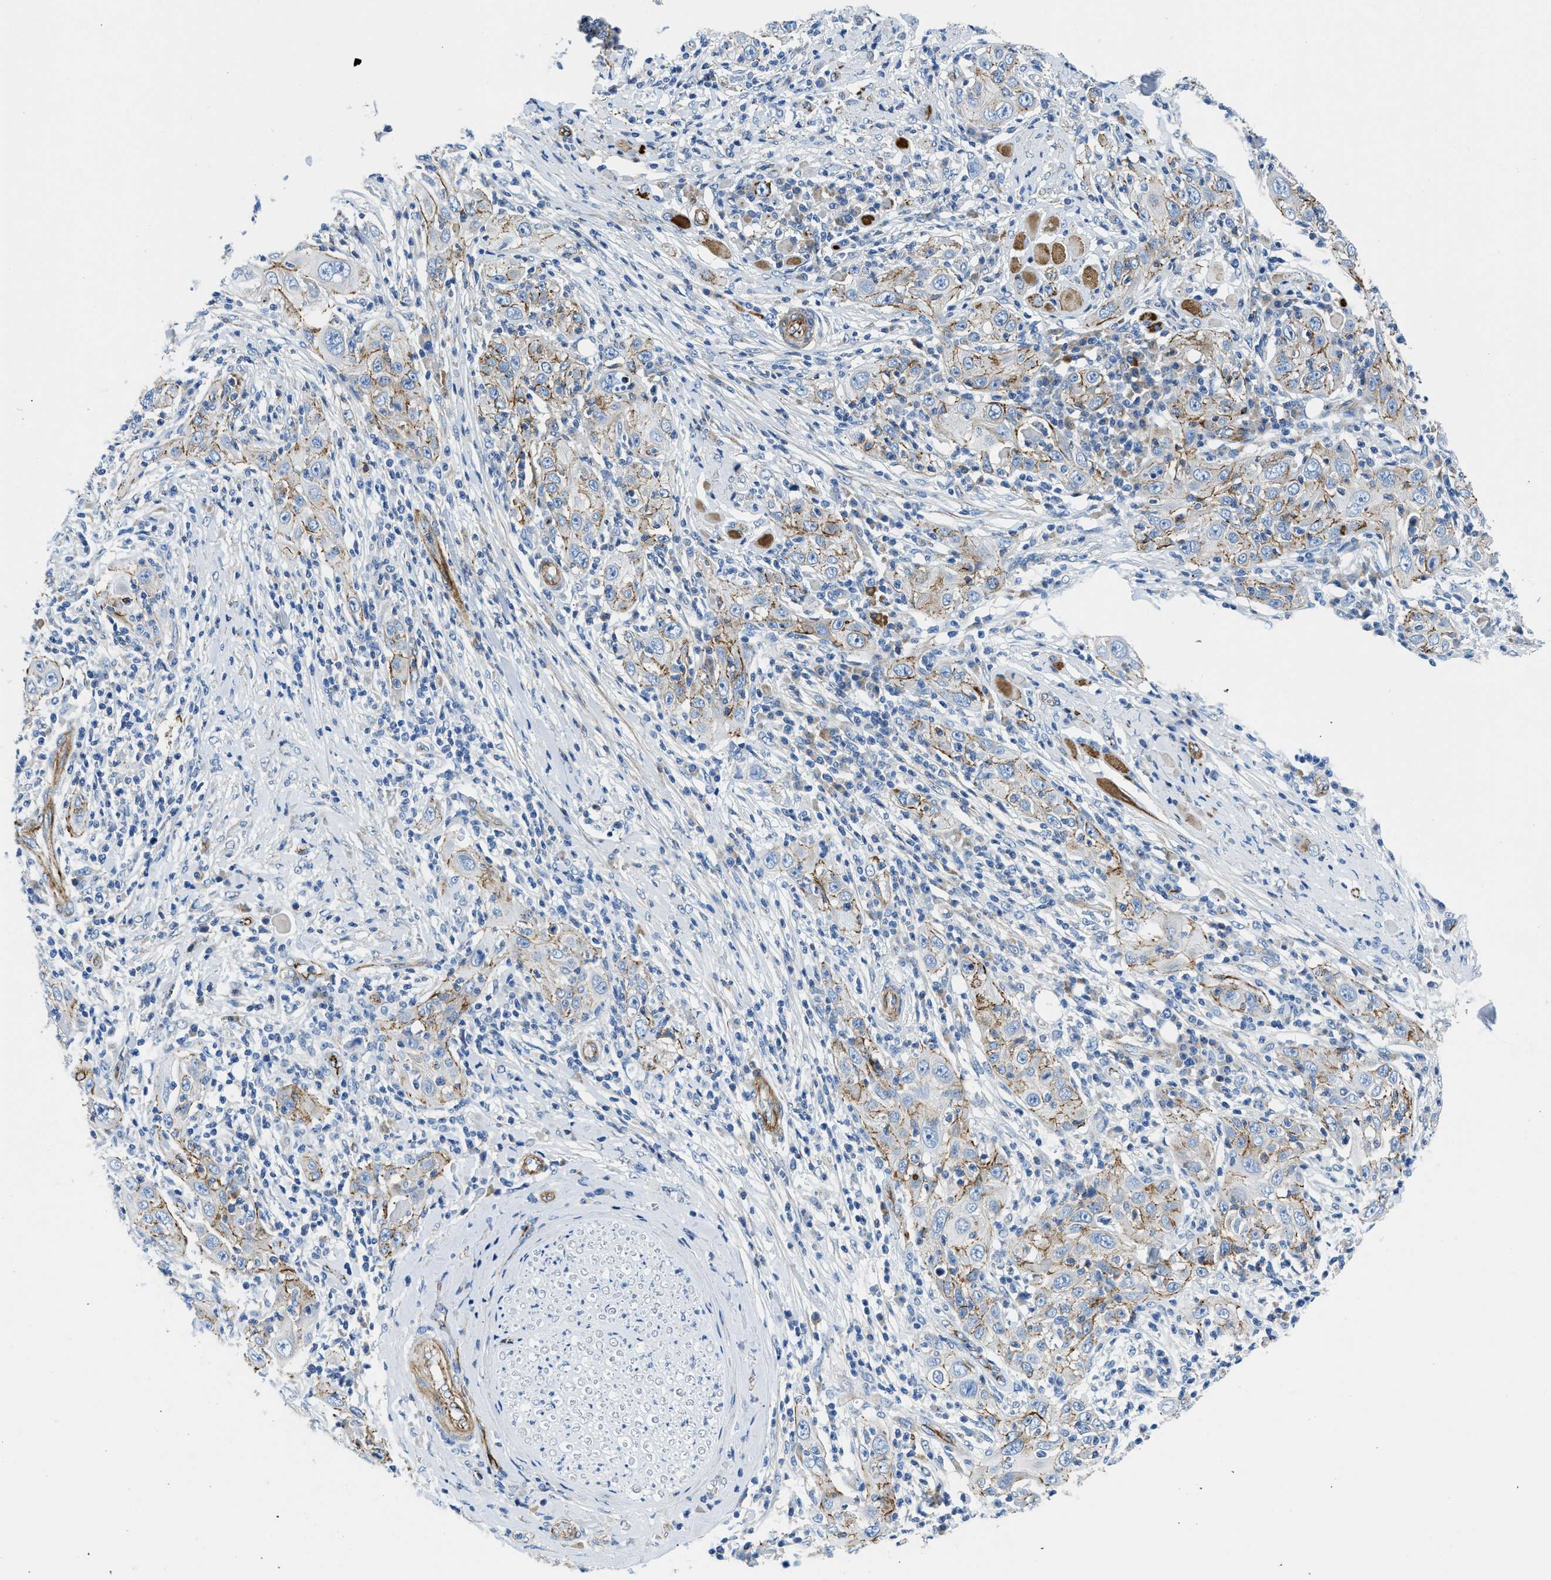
{"staining": {"intensity": "moderate", "quantity": "<25%", "location": "cytoplasmic/membranous"}, "tissue": "skin cancer", "cell_type": "Tumor cells", "image_type": "cancer", "snomed": [{"axis": "morphology", "description": "Squamous cell carcinoma, NOS"}, {"axis": "topography", "description": "Skin"}], "caption": "Brown immunohistochemical staining in skin cancer displays moderate cytoplasmic/membranous positivity in approximately <25% of tumor cells.", "gene": "CUTA", "patient": {"sex": "female", "age": 88}}